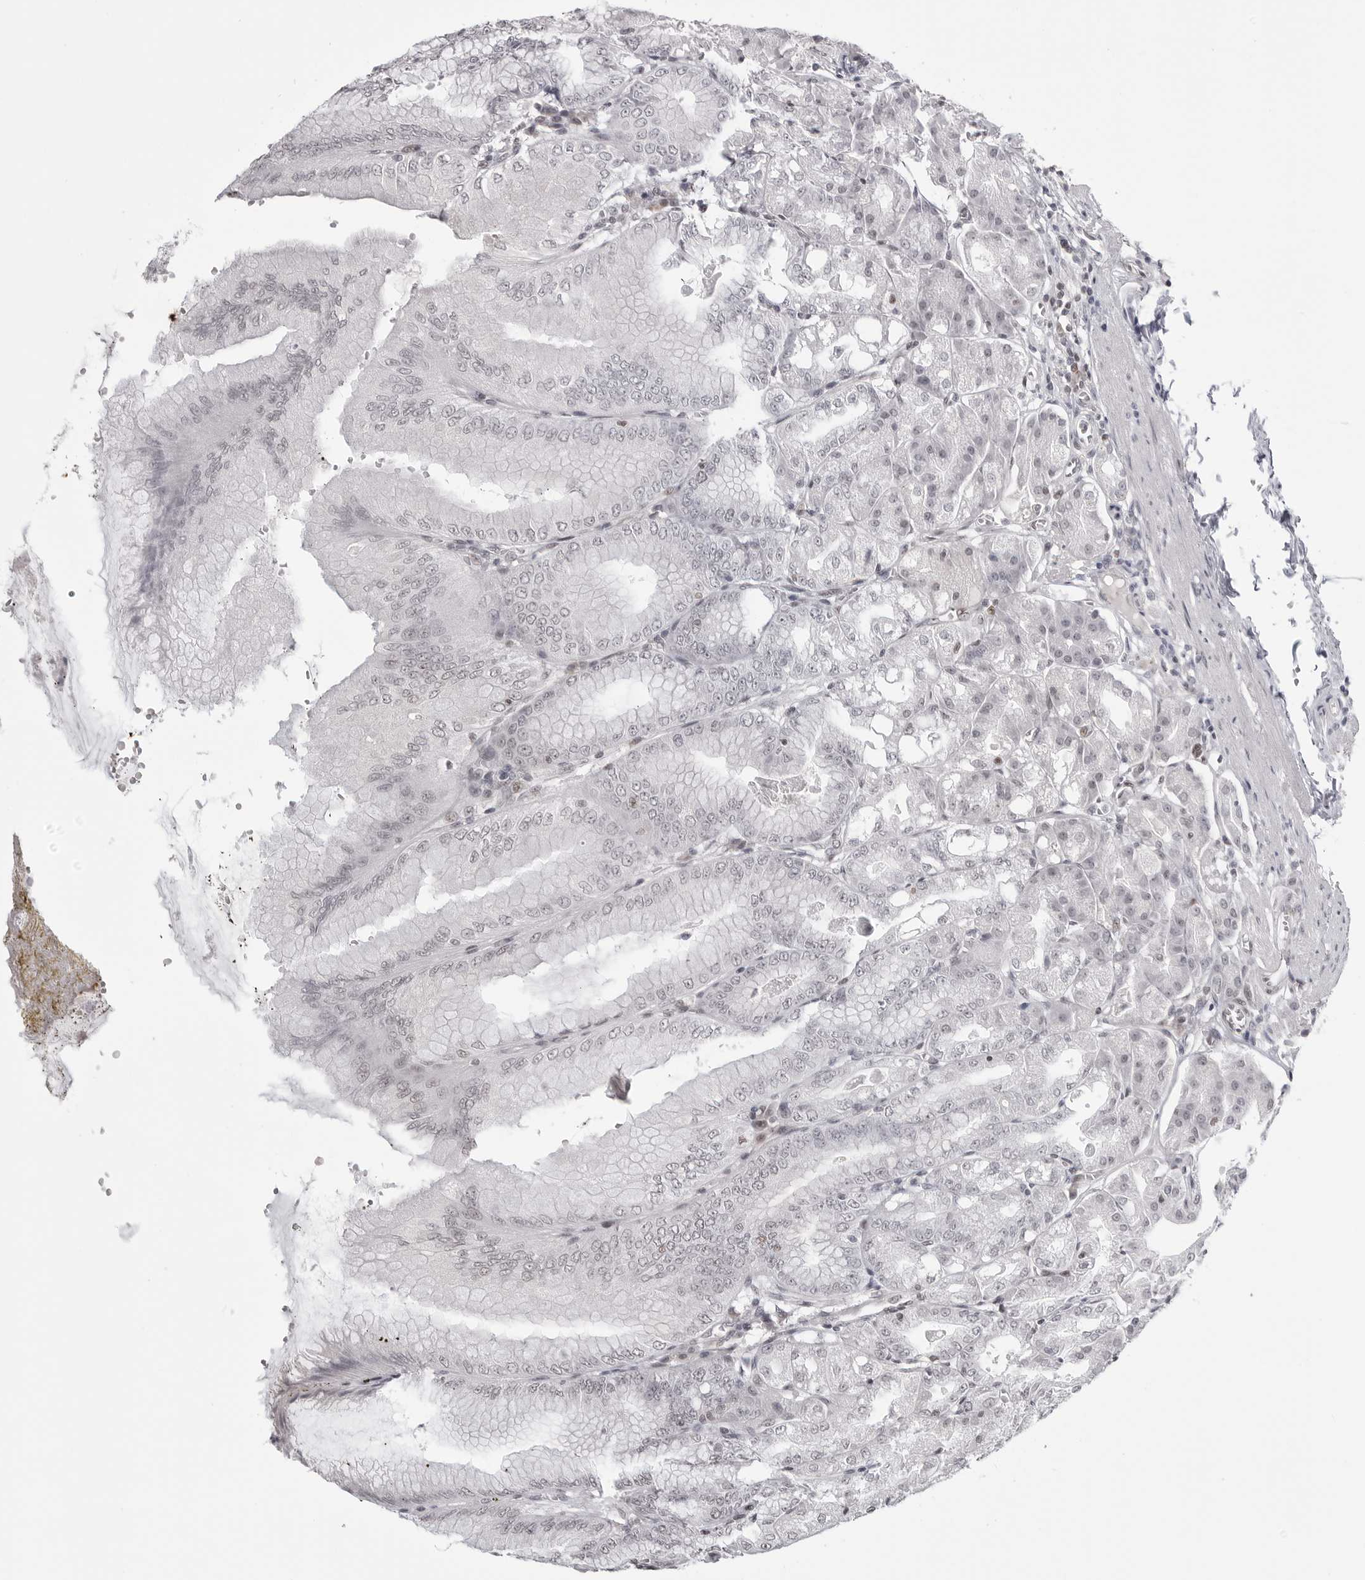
{"staining": {"intensity": "moderate", "quantity": "25%-75%", "location": "nuclear"}, "tissue": "stomach", "cell_type": "Glandular cells", "image_type": "normal", "snomed": [{"axis": "morphology", "description": "Normal tissue, NOS"}, {"axis": "topography", "description": "Stomach, lower"}], "caption": "Protein expression analysis of benign human stomach reveals moderate nuclear positivity in approximately 25%-75% of glandular cells.", "gene": "WRAP53", "patient": {"sex": "male", "age": 71}}